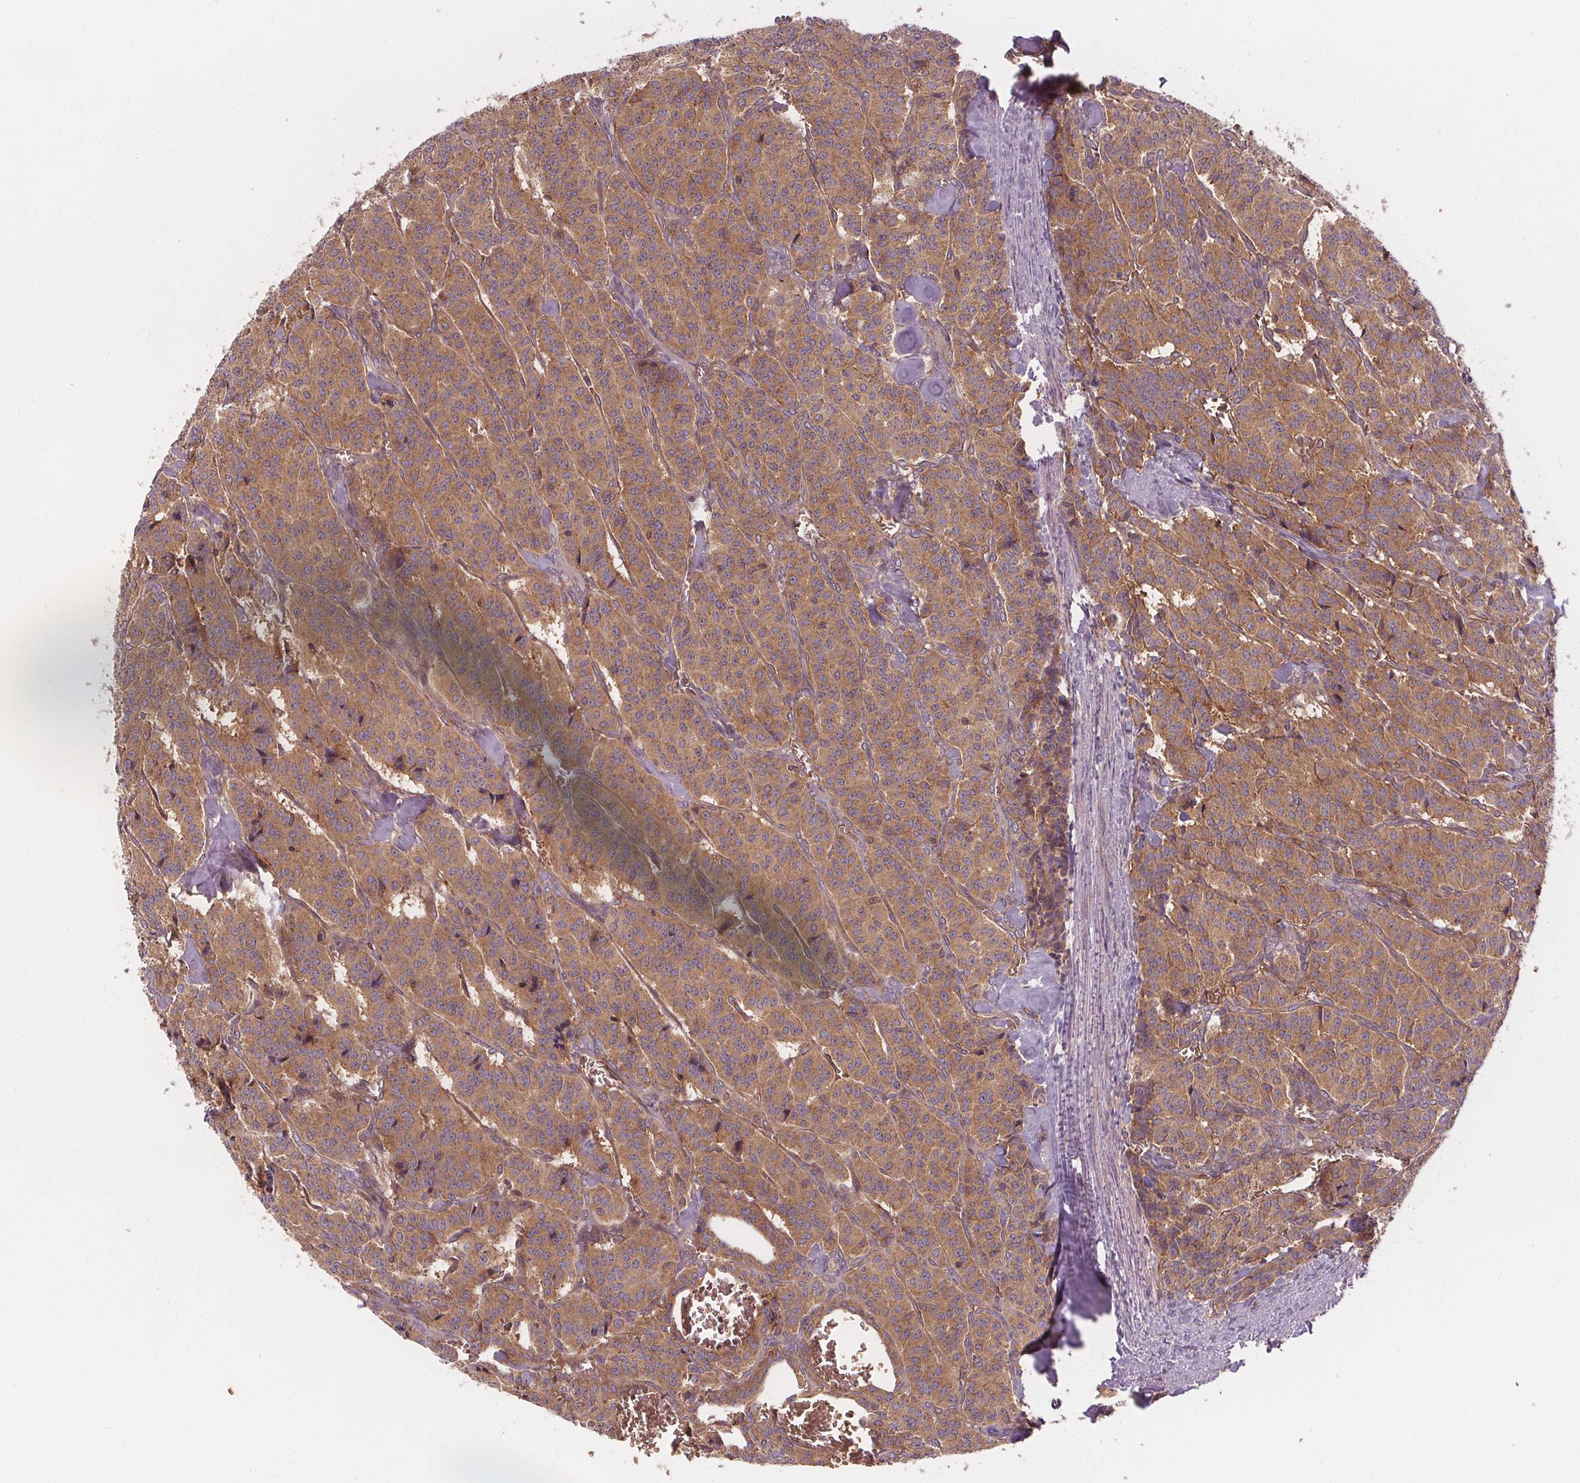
{"staining": {"intensity": "moderate", "quantity": ">75%", "location": "cytoplasmic/membranous"}, "tissue": "carcinoid", "cell_type": "Tumor cells", "image_type": "cancer", "snomed": [{"axis": "morphology", "description": "Normal tissue, NOS"}, {"axis": "morphology", "description": "Carcinoid, malignant, NOS"}, {"axis": "topography", "description": "Lung"}], "caption": "Carcinoid stained for a protein displays moderate cytoplasmic/membranous positivity in tumor cells.", "gene": "EIF3D", "patient": {"sex": "female", "age": 46}}